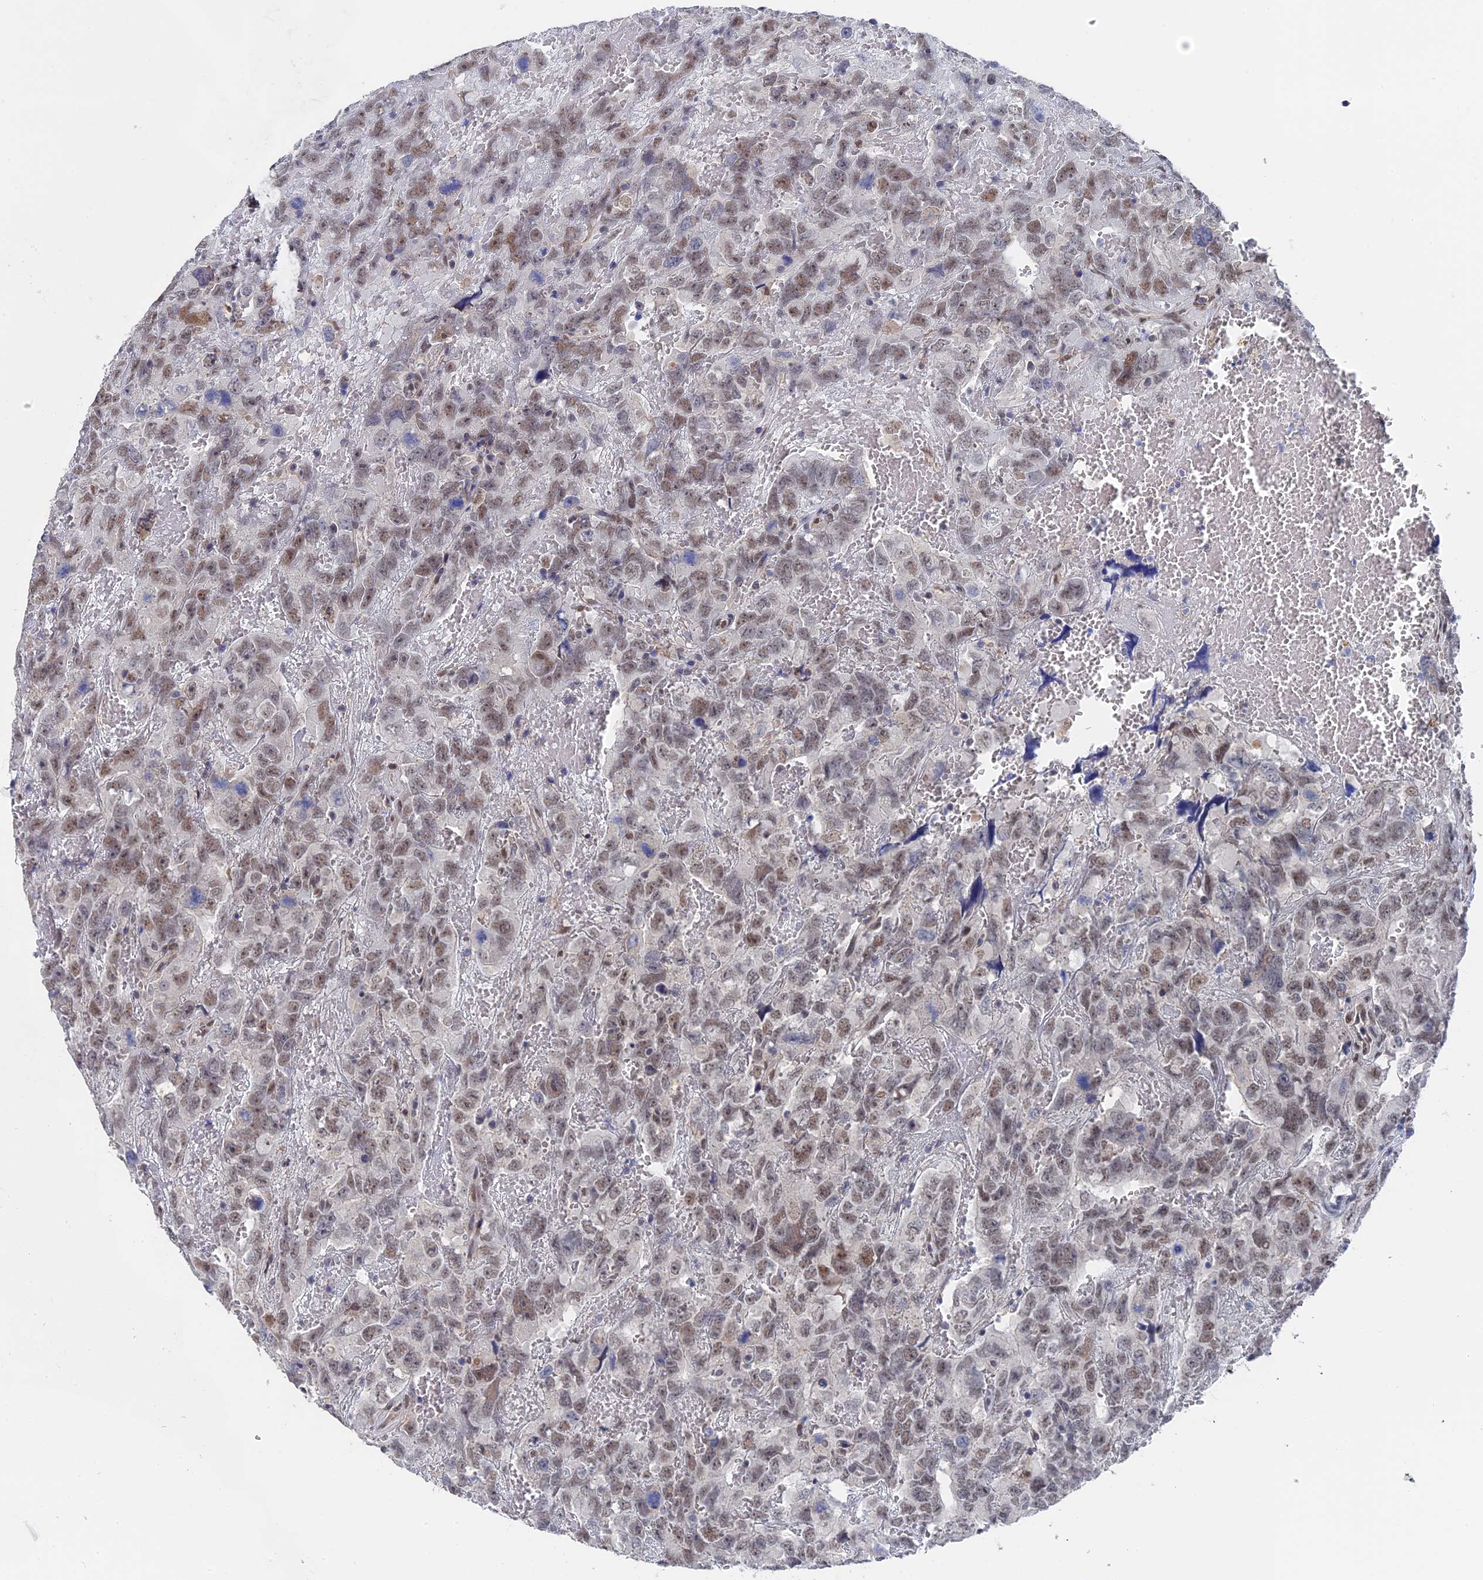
{"staining": {"intensity": "weak", "quantity": ">75%", "location": "nuclear"}, "tissue": "testis cancer", "cell_type": "Tumor cells", "image_type": "cancer", "snomed": [{"axis": "morphology", "description": "Carcinoma, Embryonal, NOS"}, {"axis": "topography", "description": "Testis"}], "caption": "Human testis cancer stained with a protein marker displays weak staining in tumor cells.", "gene": "TSSC4", "patient": {"sex": "male", "age": 45}}